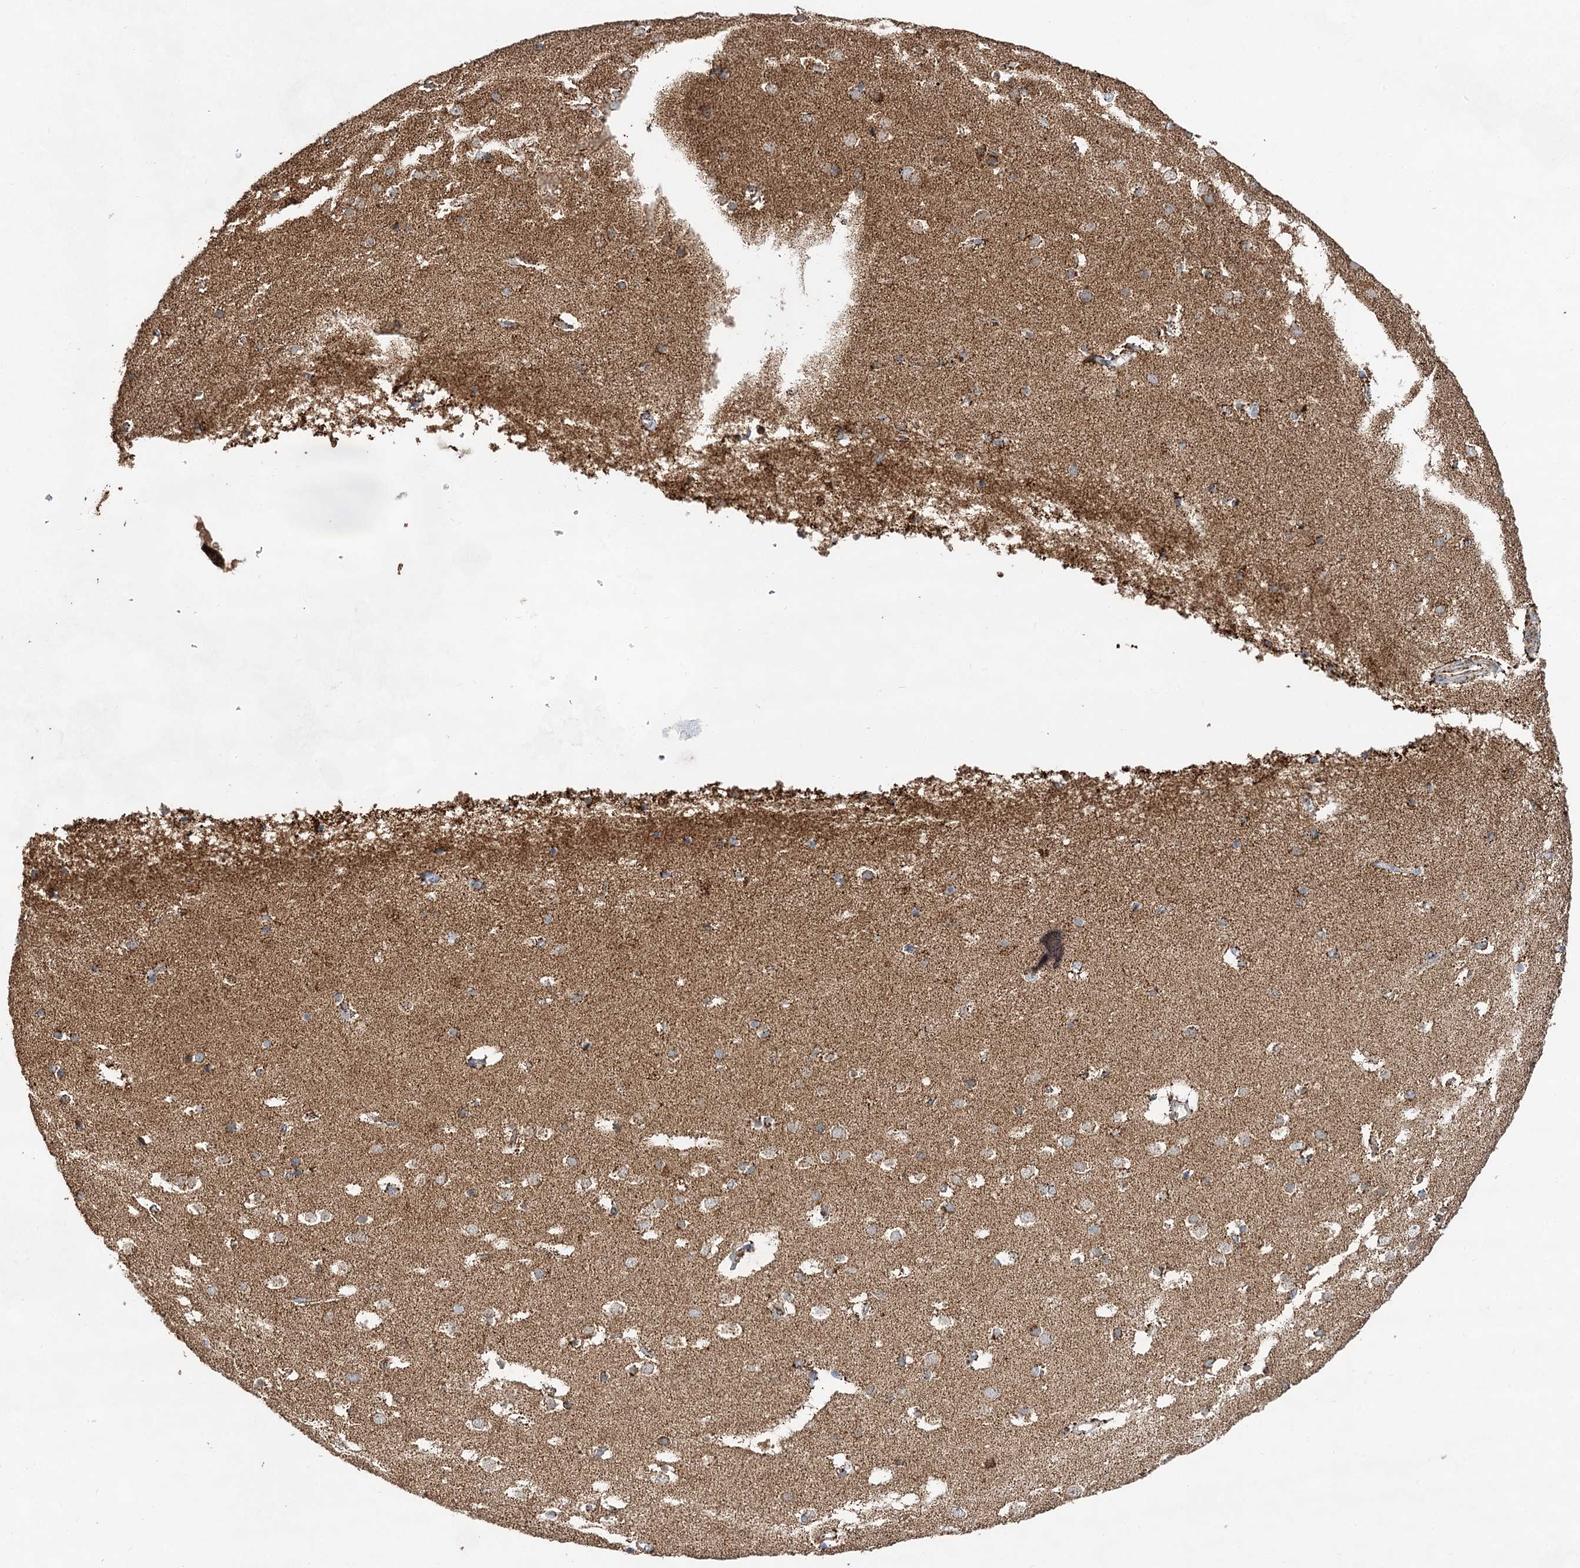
{"staining": {"intensity": "moderate", "quantity": ">75%", "location": "cytoplasmic/membranous"}, "tissue": "cerebral cortex", "cell_type": "Endothelial cells", "image_type": "normal", "snomed": [{"axis": "morphology", "description": "Normal tissue, NOS"}, {"axis": "topography", "description": "Cerebral cortex"}], "caption": "This histopathology image displays immunohistochemistry staining of unremarkable cerebral cortex, with medium moderate cytoplasmic/membranous staining in about >75% of endothelial cells.", "gene": "NADK2", "patient": {"sex": "male", "age": 54}}